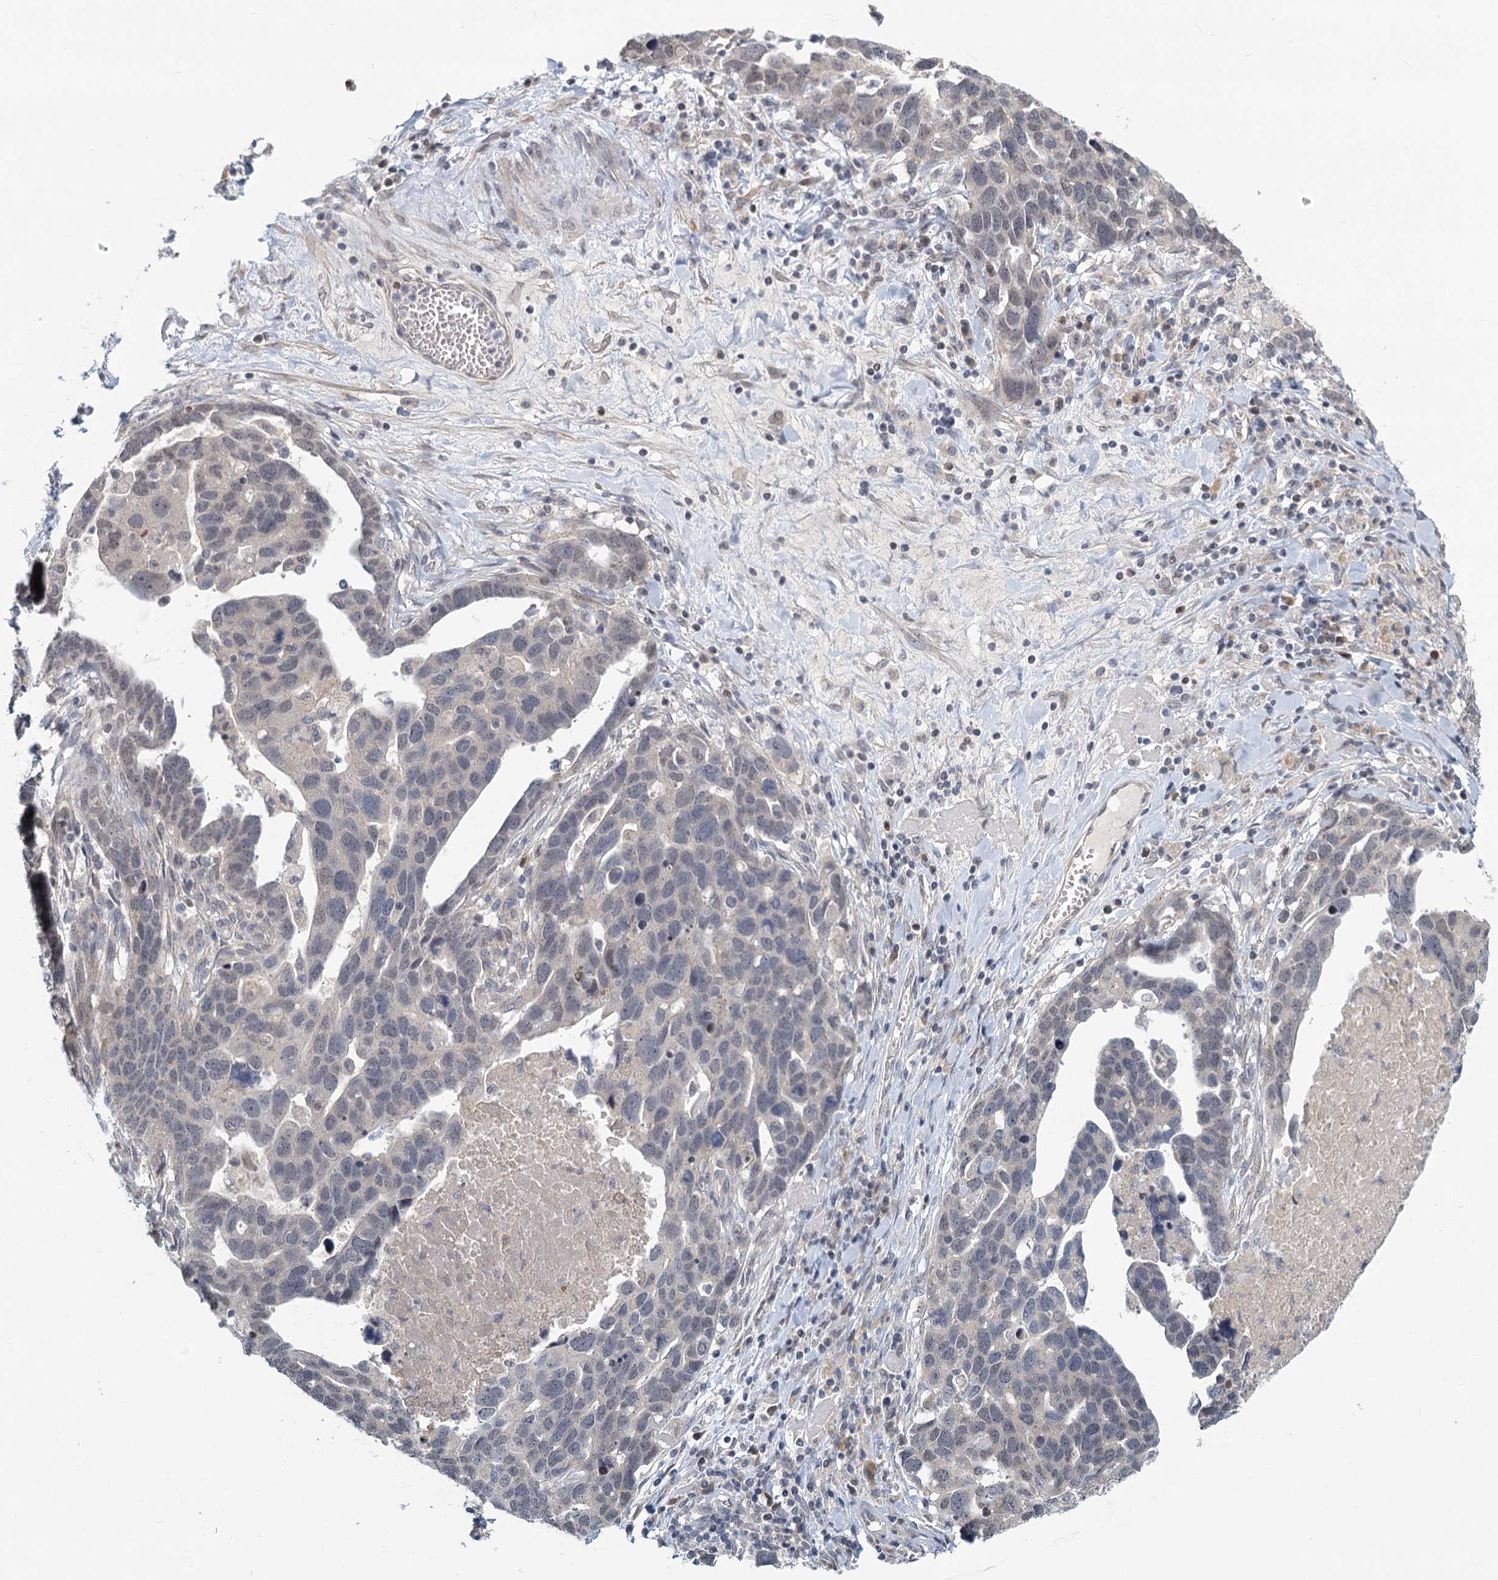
{"staining": {"intensity": "negative", "quantity": "none", "location": "none"}, "tissue": "ovarian cancer", "cell_type": "Tumor cells", "image_type": "cancer", "snomed": [{"axis": "morphology", "description": "Cystadenocarcinoma, serous, NOS"}, {"axis": "topography", "description": "Ovary"}], "caption": "Immunohistochemistry of human ovarian cancer reveals no positivity in tumor cells.", "gene": "STAP1", "patient": {"sex": "female", "age": 54}}